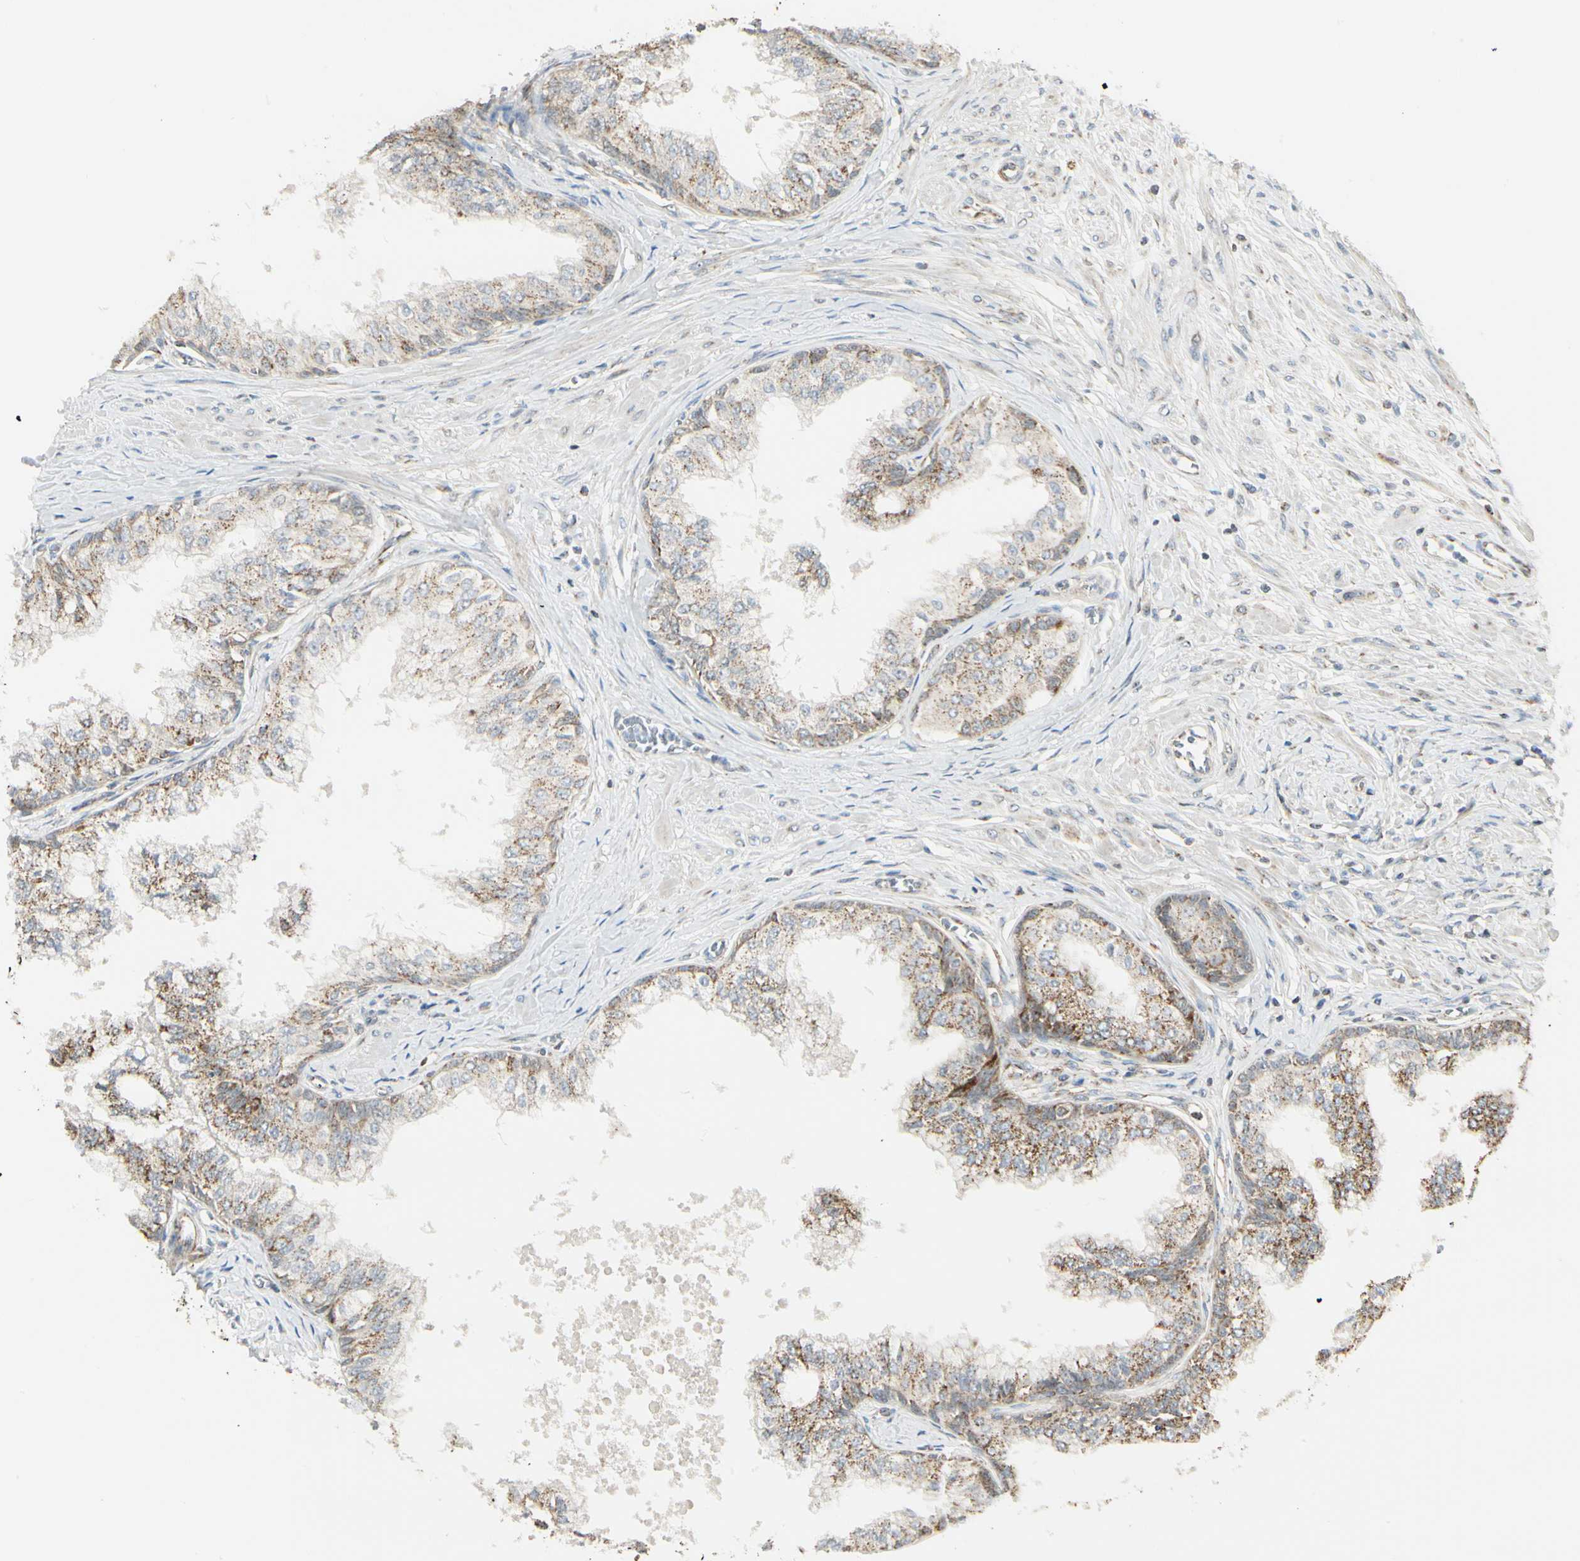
{"staining": {"intensity": "moderate", "quantity": ">75%", "location": "cytoplasmic/membranous"}, "tissue": "prostate", "cell_type": "Glandular cells", "image_type": "normal", "snomed": [{"axis": "morphology", "description": "Normal tissue, NOS"}, {"axis": "topography", "description": "Prostate"}, {"axis": "topography", "description": "Seminal veicle"}], "caption": "Brown immunohistochemical staining in normal human prostate demonstrates moderate cytoplasmic/membranous expression in approximately >75% of glandular cells. (Stains: DAB (3,3'-diaminobenzidine) in brown, nuclei in blue, Microscopy: brightfield microscopy at high magnification).", "gene": "ANKS6", "patient": {"sex": "male", "age": 60}}